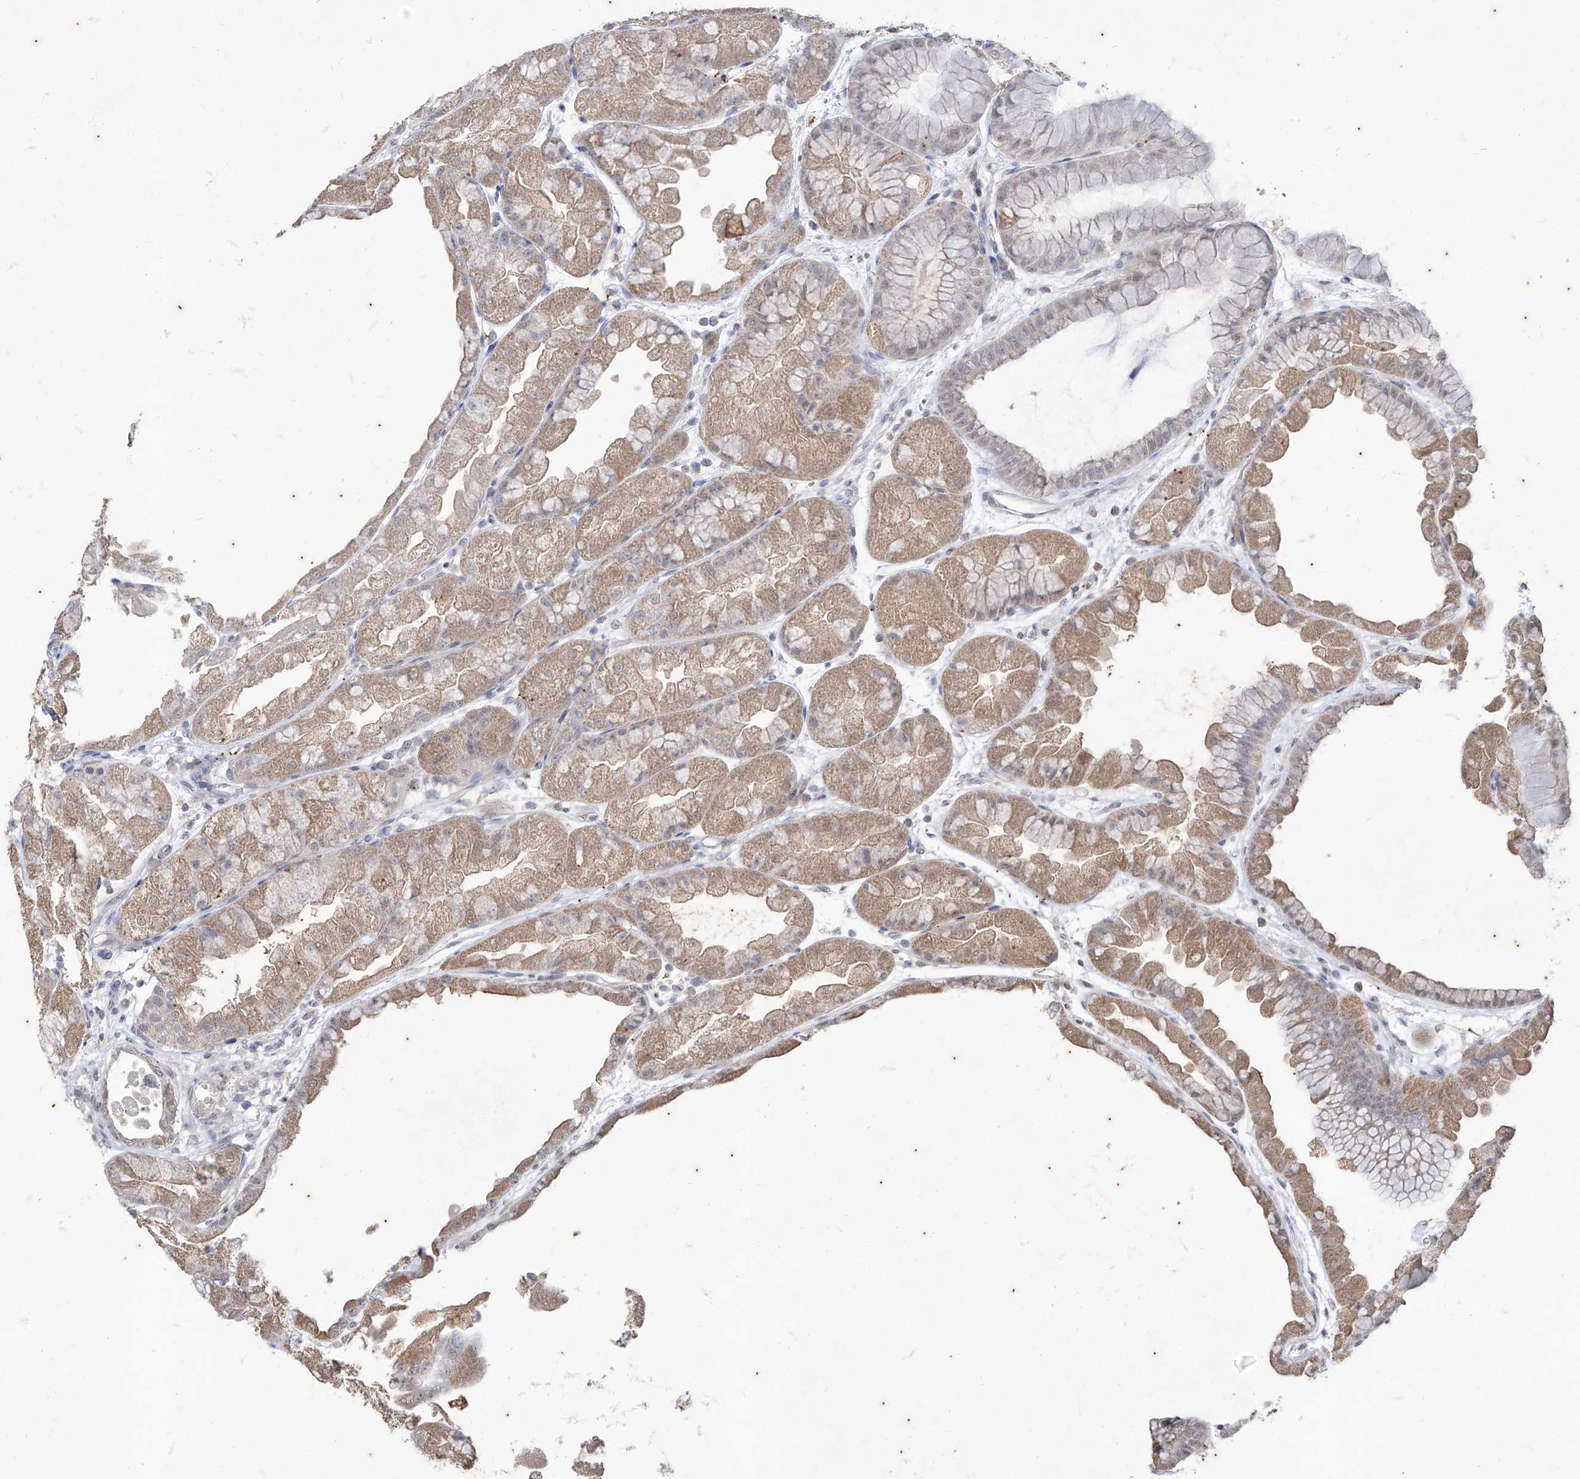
{"staining": {"intensity": "moderate", "quantity": ">75%", "location": "cytoplasmic/membranous,nuclear"}, "tissue": "stomach", "cell_type": "Glandular cells", "image_type": "normal", "snomed": [{"axis": "morphology", "description": "Normal tissue, NOS"}, {"axis": "topography", "description": "Stomach, upper"}], "caption": "Approximately >75% of glandular cells in normal stomach exhibit moderate cytoplasmic/membranous,nuclear protein staining as visualized by brown immunohistochemical staining.", "gene": "PHF20L1", "patient": {"sex": "male", "age": 47}}